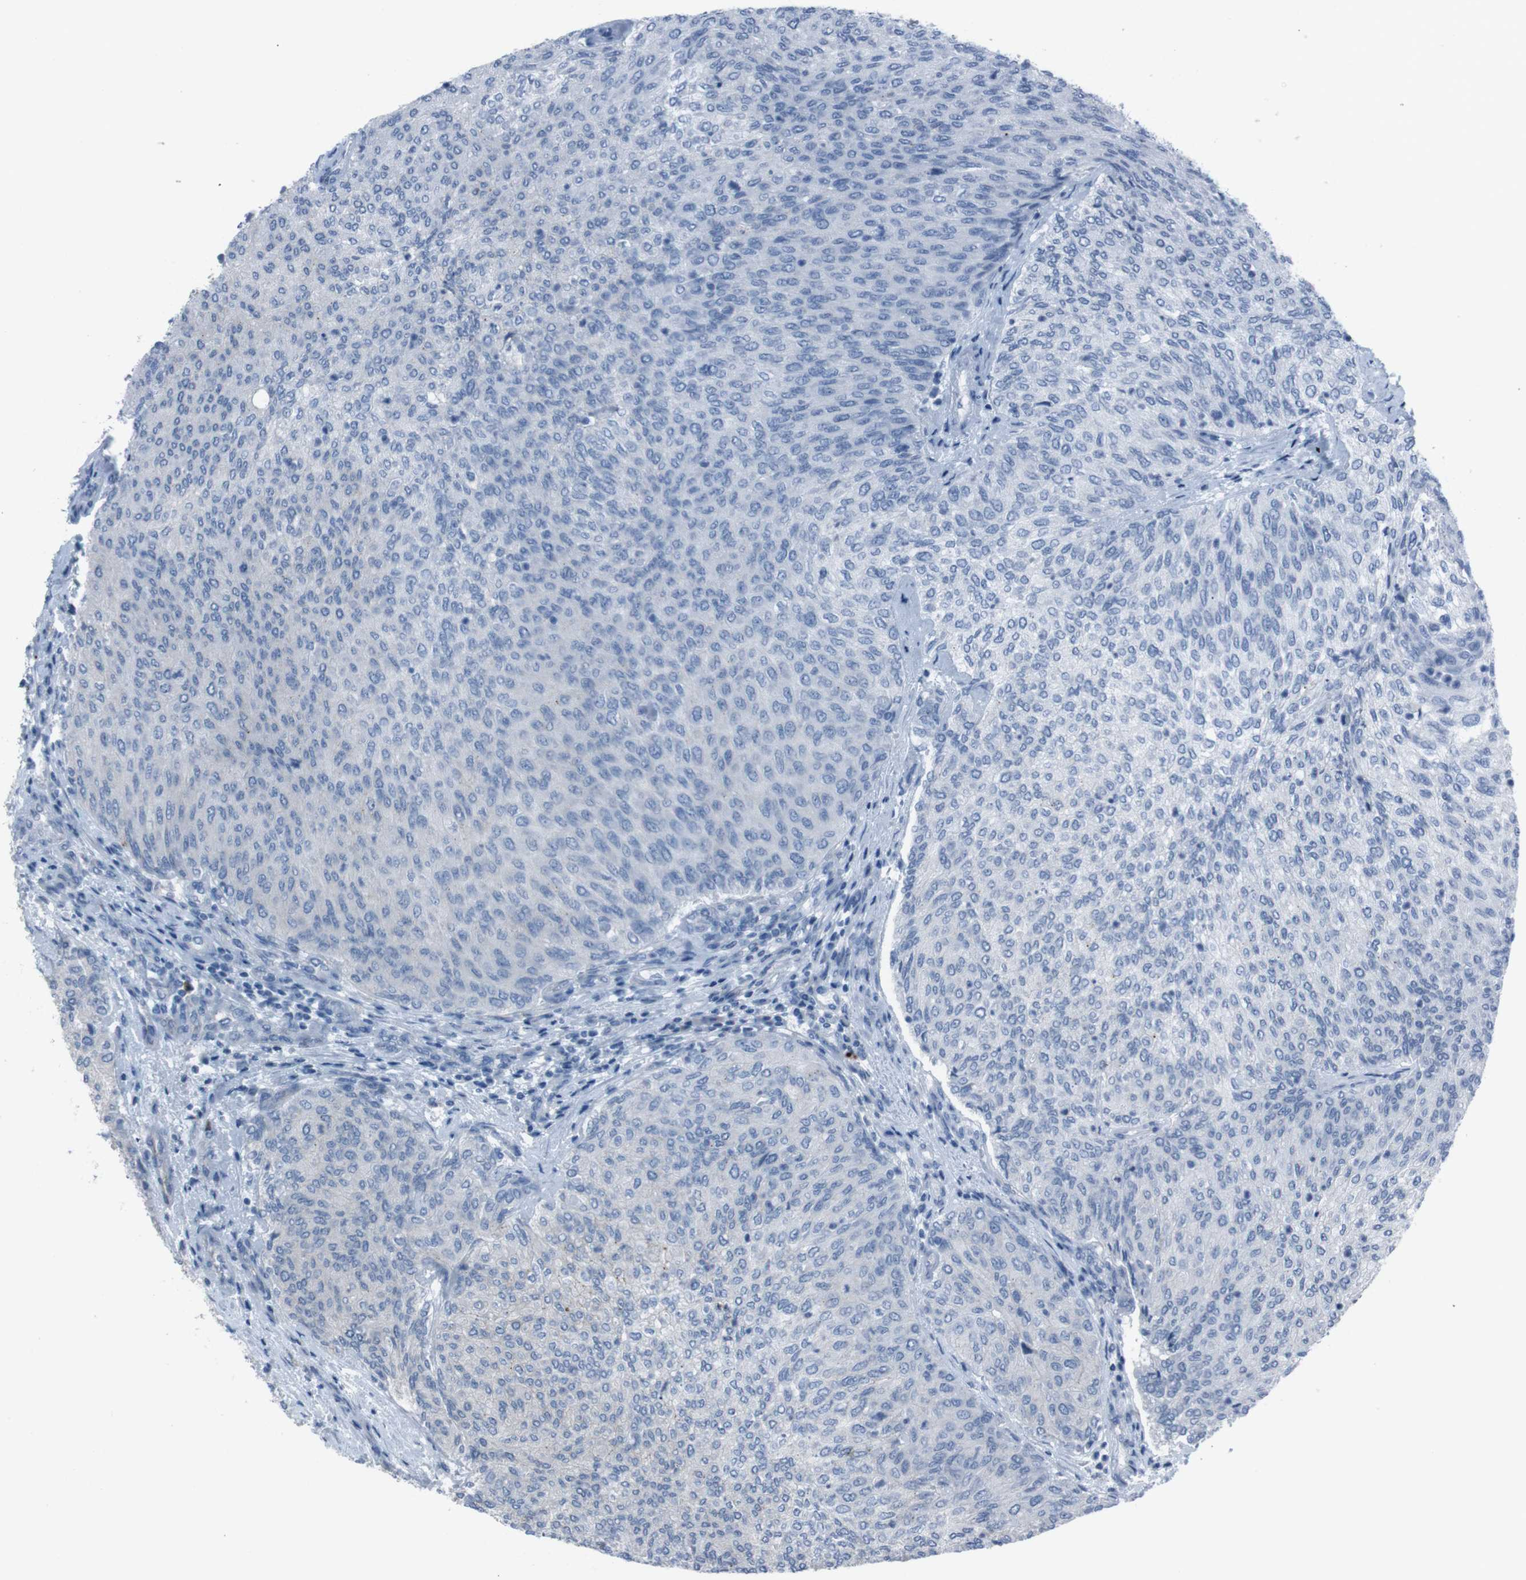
{"staining": {"intensity": "negative", "quantity": "none", "location": "none"}, "tissue": "urothelial cancer", "cell_type": "Tumor cells", "image_type": "cancer", "snomed": [{"axis": "morphology", "description": "Urothelial carcinoma, Low grade"}, {"axis": "topography", "description": "Urinary bladder"}], "caption": "Micrograph shows no significant protein expression in tumor cells of urothelial cancer.", "gene": "EFNA5", "patient": {"sex": "female", "age": 79}}